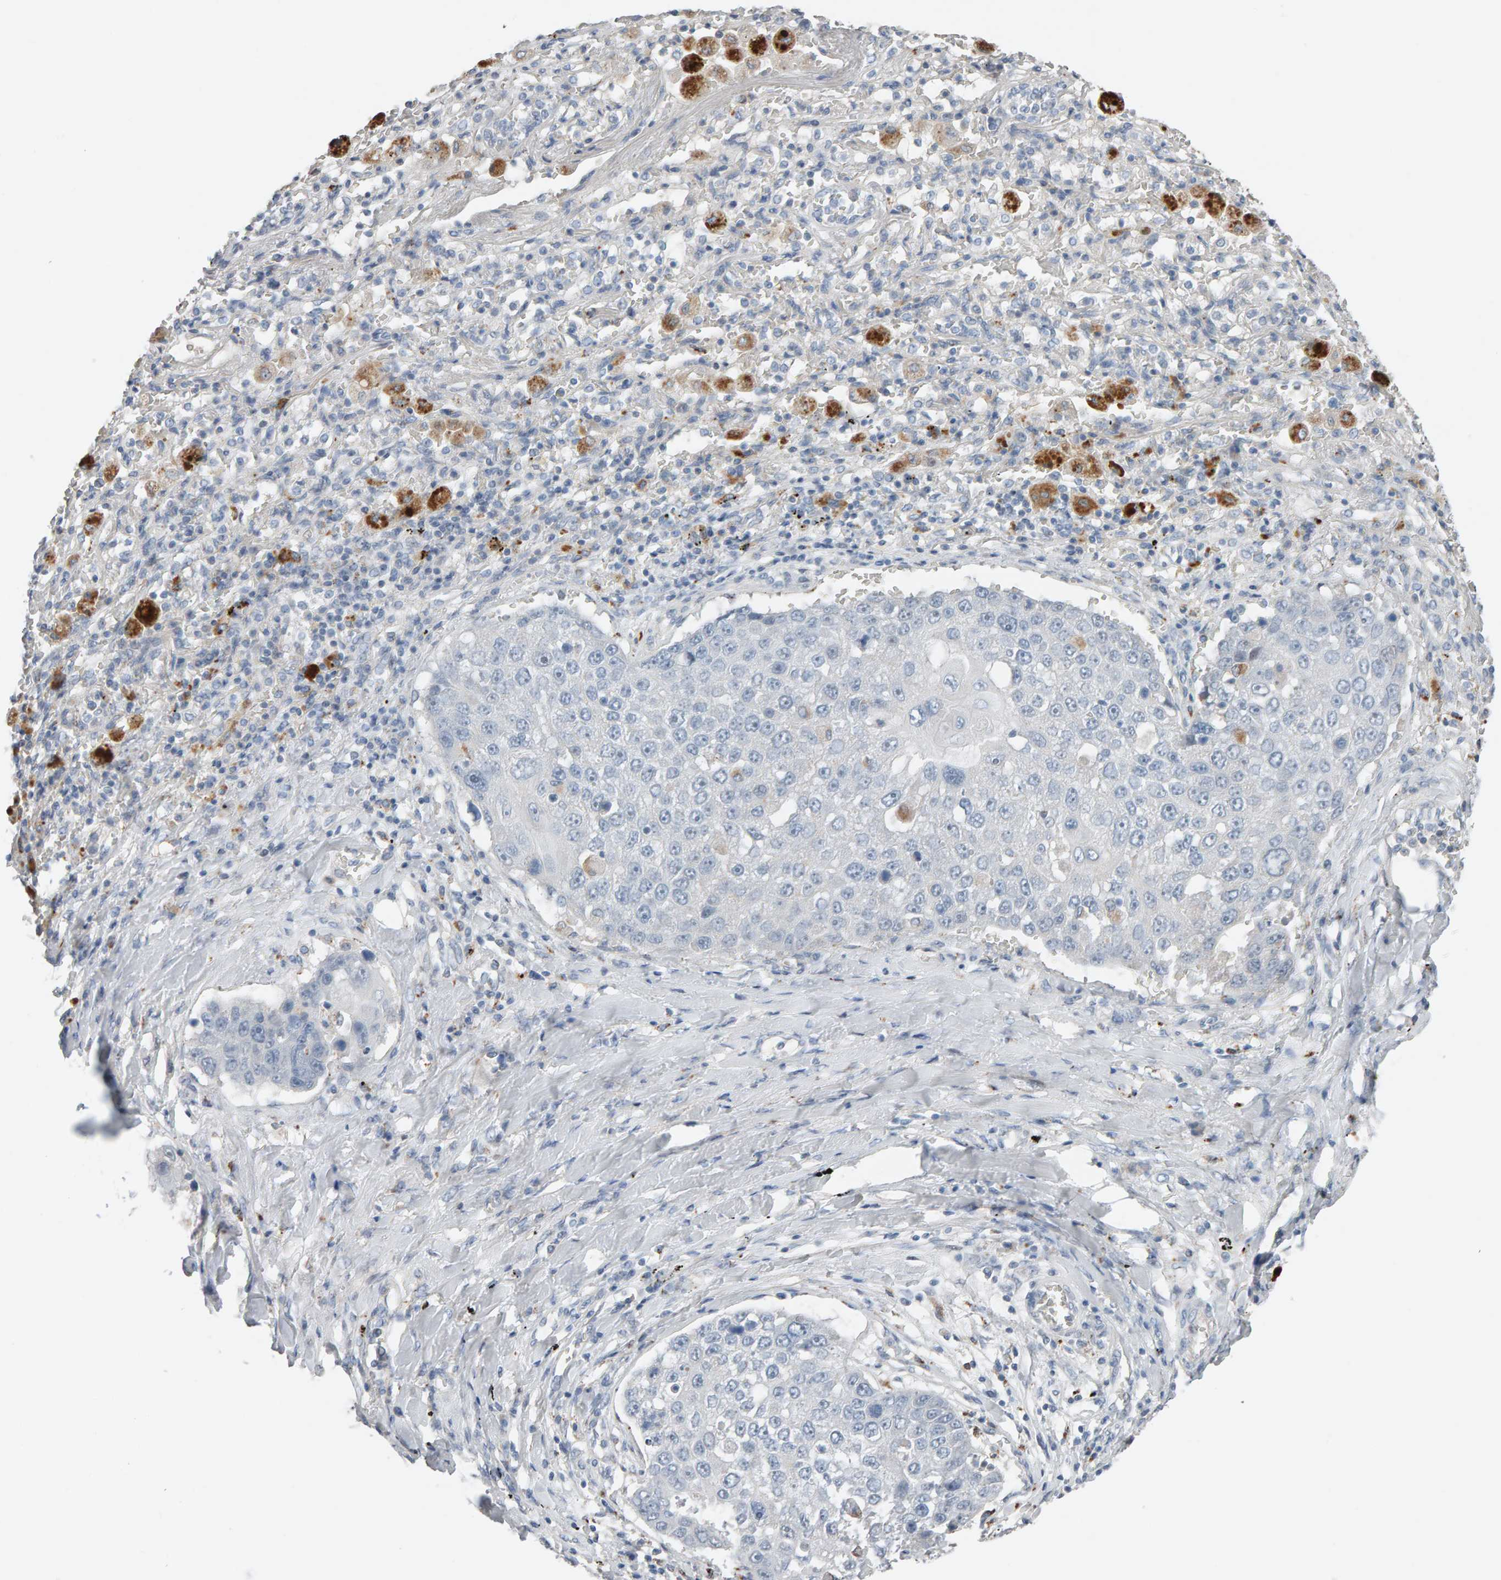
{"staining": {"intensity": "negative", "quantity": "none", "location": "none"}, "tissue": "lung cancer", "cell_type": "Tumor cells", "image_type": "cancer", "snomed": [{"axis": "morphology", "description": "Squamous cell carcinoma, NOS"}, {"axis": "topography", "description": "Lung"}], "caption": "This photomicrograph is of squamous cell carcinoma (lung) stained with immunohistochemistry (IHC) to label a protein in brown with the nuclei are counter-stained blue. There is no staining in tumor cells. Brightfield microscopy of immunohistochemistry (IHC) stained with DAB (brown) and hematoxylin (blue), captured at high magnification.", "gene": "IPPK", "patient": {"sex": "male", "age": 61}}